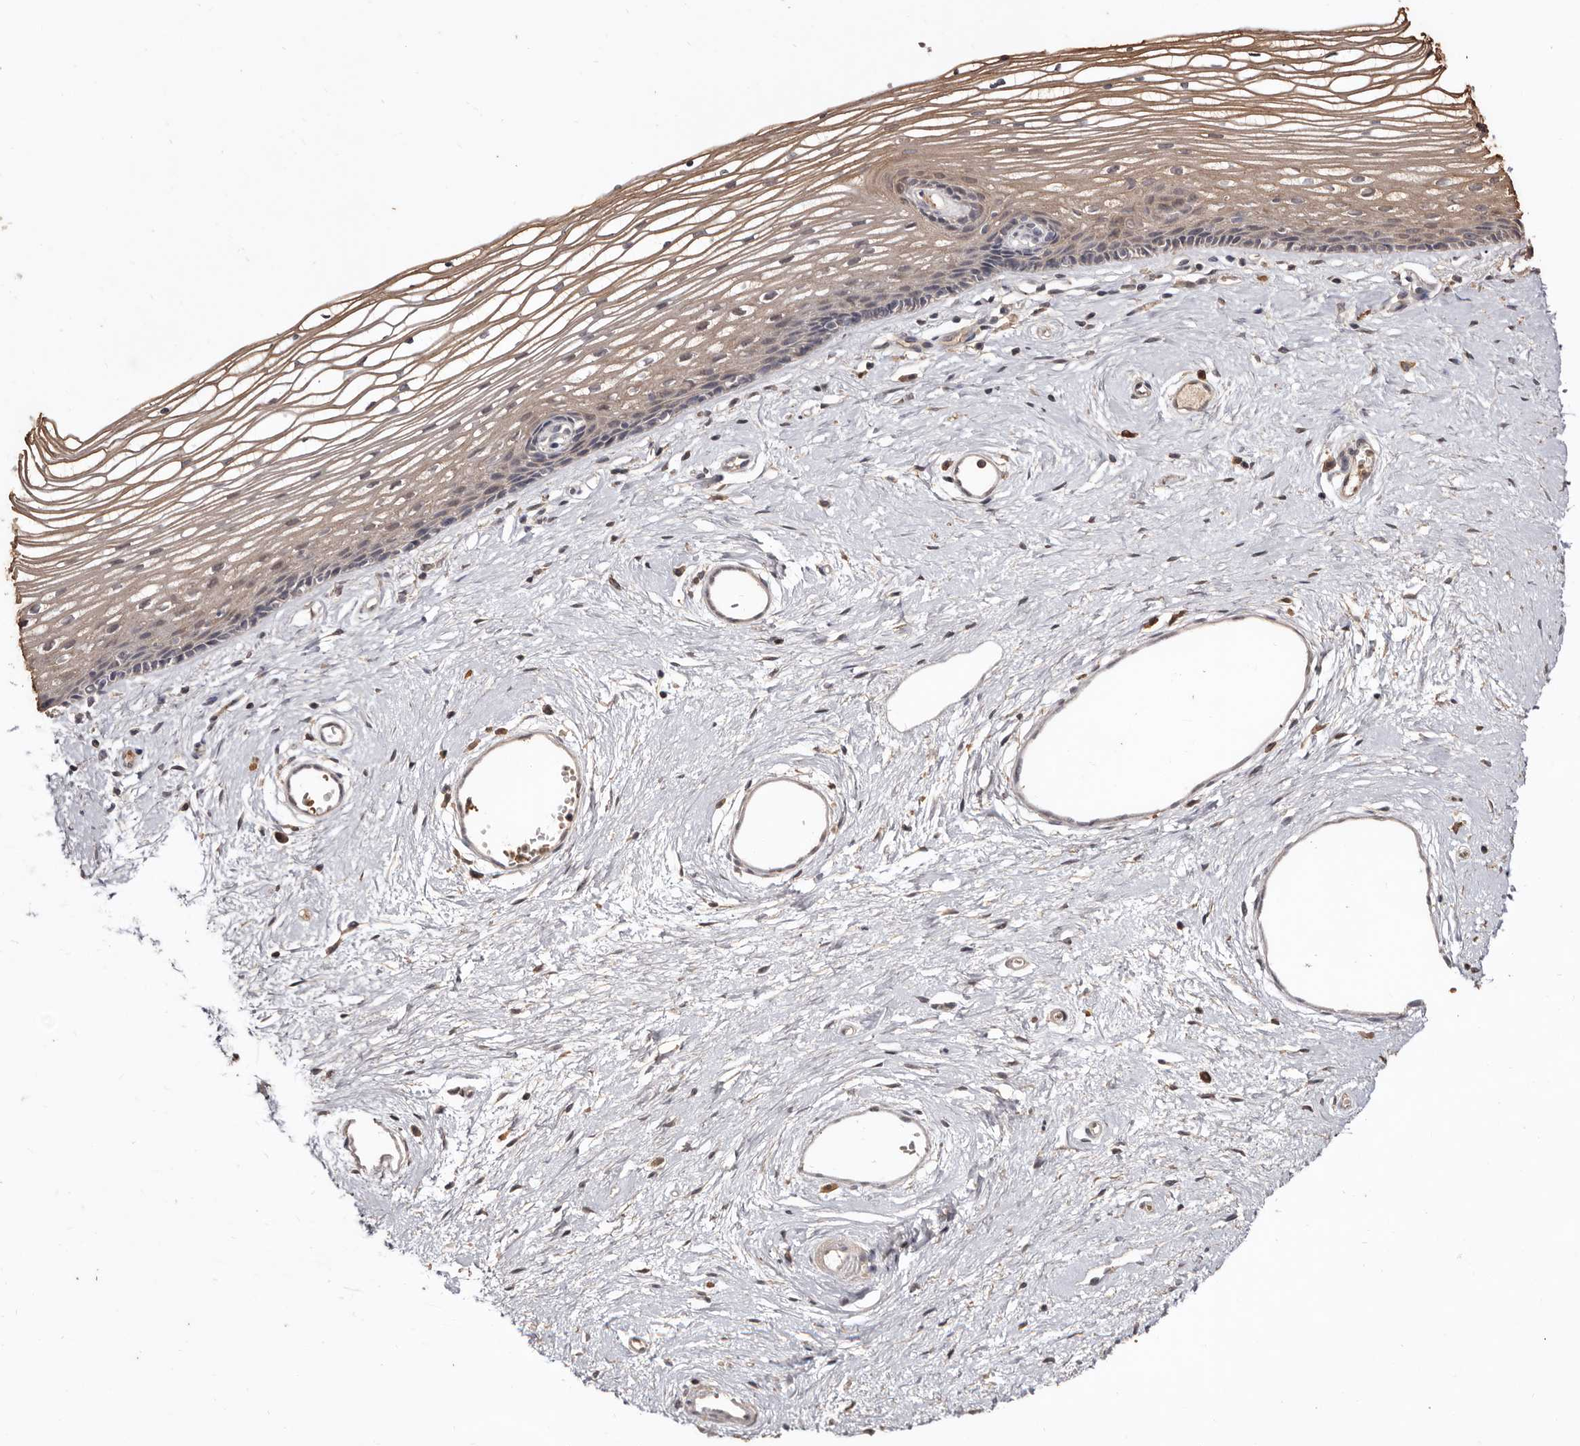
{"staining": {"intensity": "weak", "quantity": ">75%", "location": "cytoplasmic/membranous"}, "tissue": "vagina", "cell_type": "Squamous epithelial cells", "image_type": "normal", "snomed": [{"axis": "morphology", "description": "Normal tissue, NOS"}, {"axis": "topography", "description": "Vagina"}], "caption": "This image shows immunohistochemistry staining of benign human vagina, with low weak cytoplasmic/membranous positivity in about >75% of squamous epithelial cells.", "gene": "INAVA", "patient": {"sex": "female", "age": 46}}